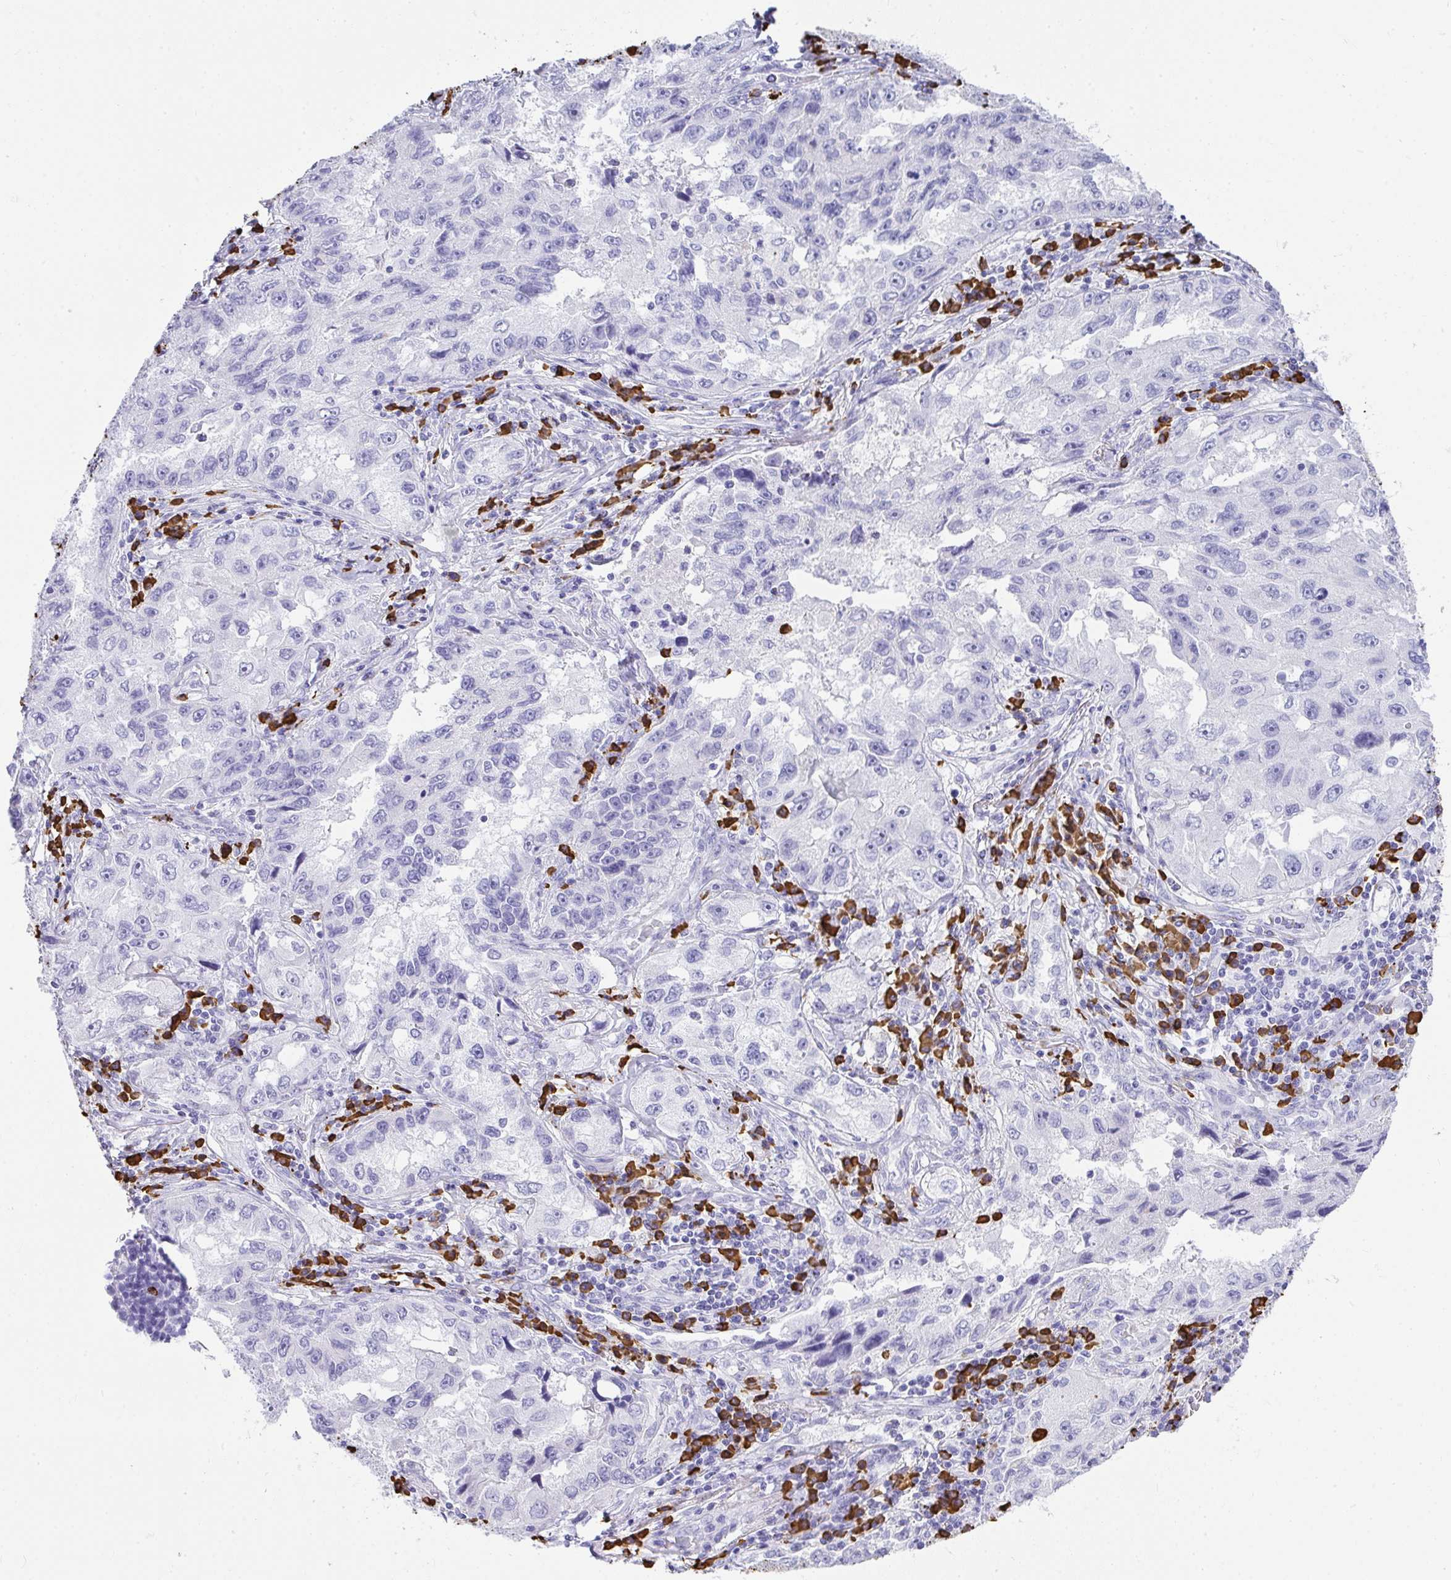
{"staining": {"intensity": "negative", "quantity": "none", "location": "none"}, "tissue": "lung cancer", "cell_type": "Tumor cells", "image_type": "cancer", "snomed": [{"axis": "morphology", "description": "Adenocarcinoma, NOS"}, {"axis": "topography", "description": "Lung"}], "caption": "Tumor cells show no significant protein positivity in lung adenocarcinoma.", "gene": "CDADC1", "patient": {"sex": "female", "age": 73}}